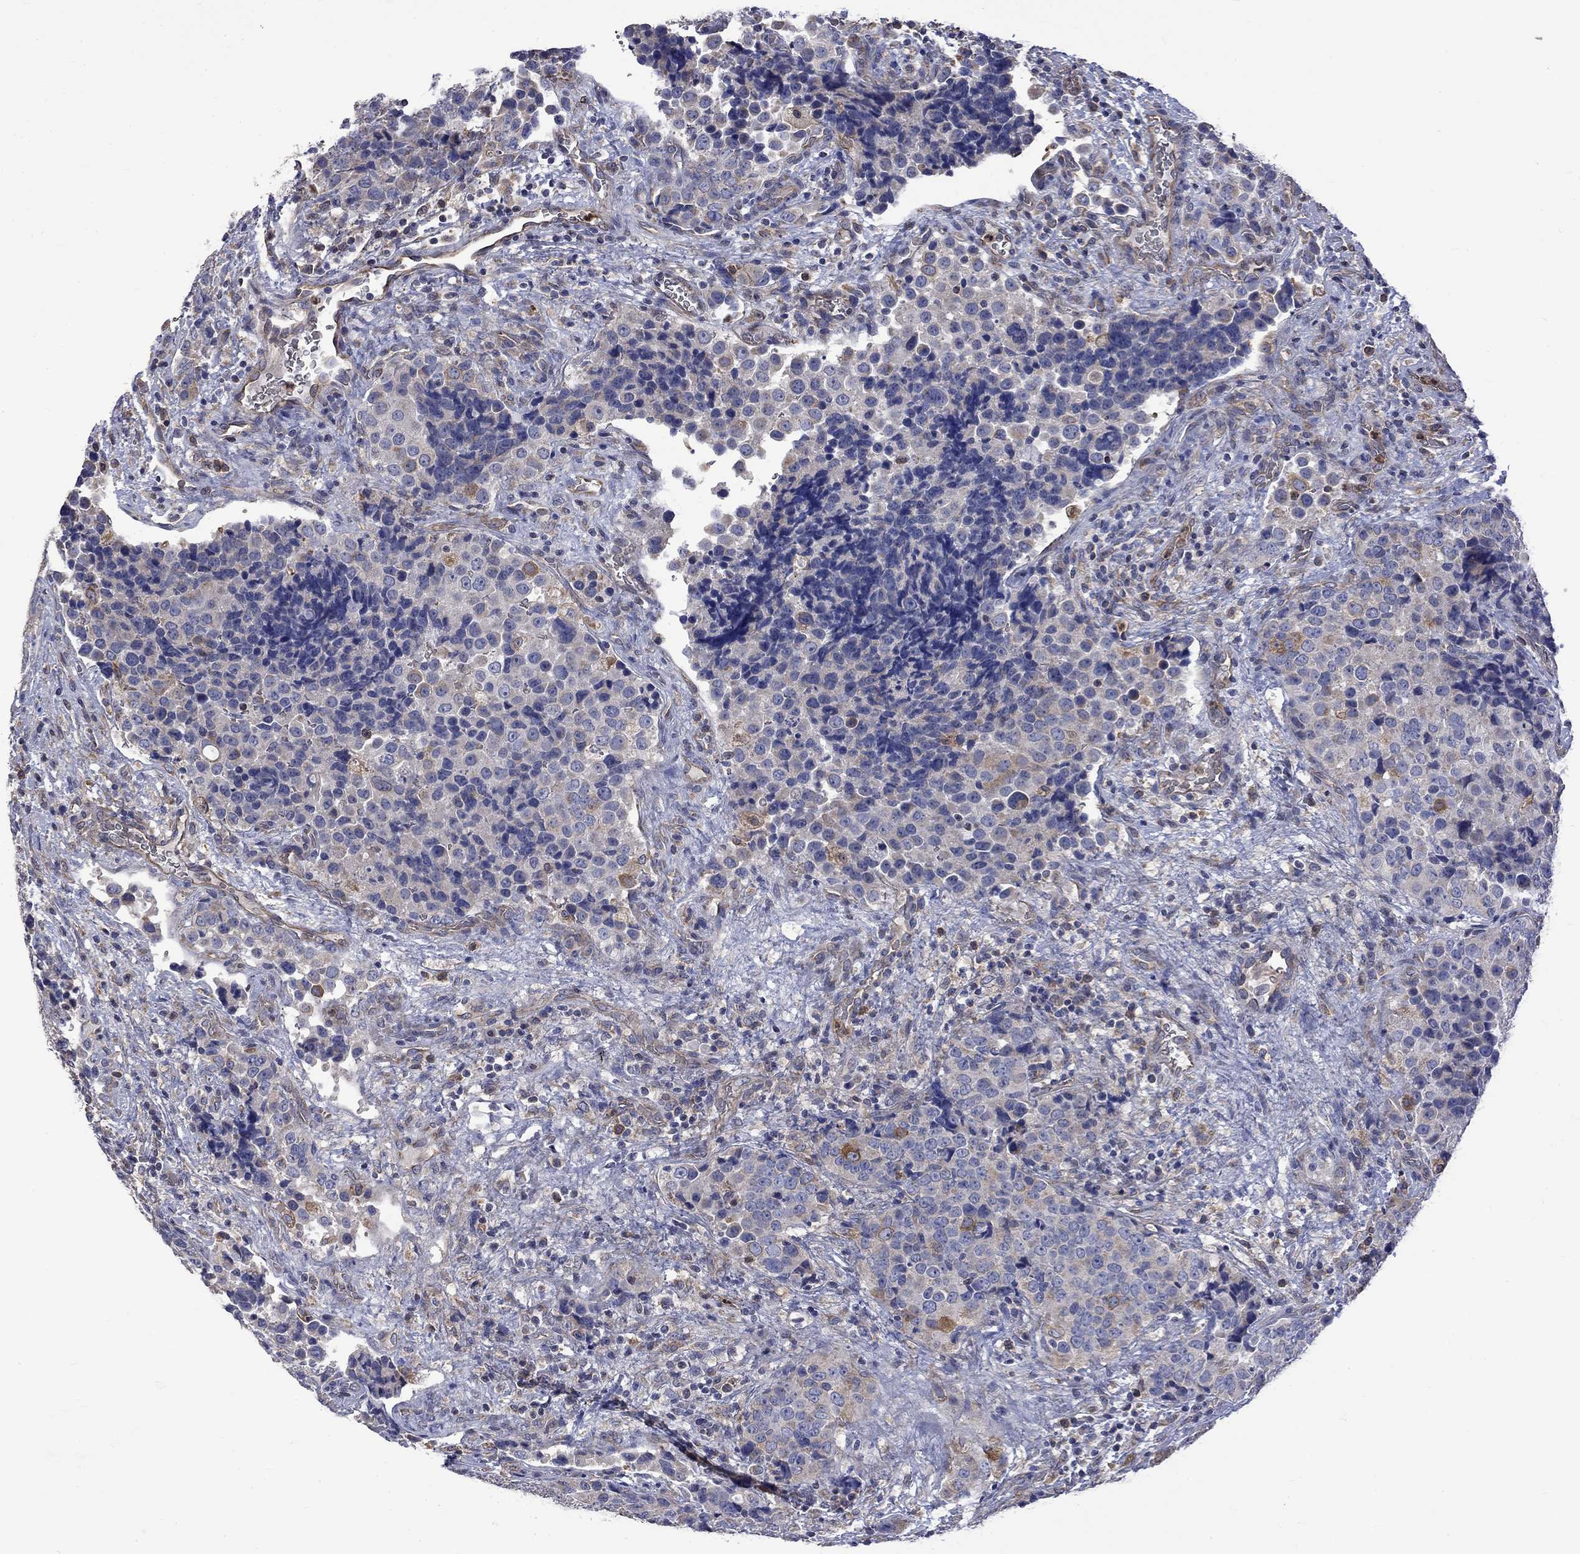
{"staining": {"intensity": "strong", "quantity": "<25%", "location": "cytoplasmic/membranous"}, "tissue": "urothelial cancer", "cell_type": "Tumor cells", "image_type": "cancer", "snomed": [{"axis": "morphology", "description": "Urothelial carcinoma, NOS"}, {"axis": "topography", "description": "Urinary bladder"}], "caption": "Human transitional cell carcinoma stained with a protein marker shows strong staining in tumor cells.", "gene": "CAMKK2", "patient": {"sex": "male", "age": 52}}